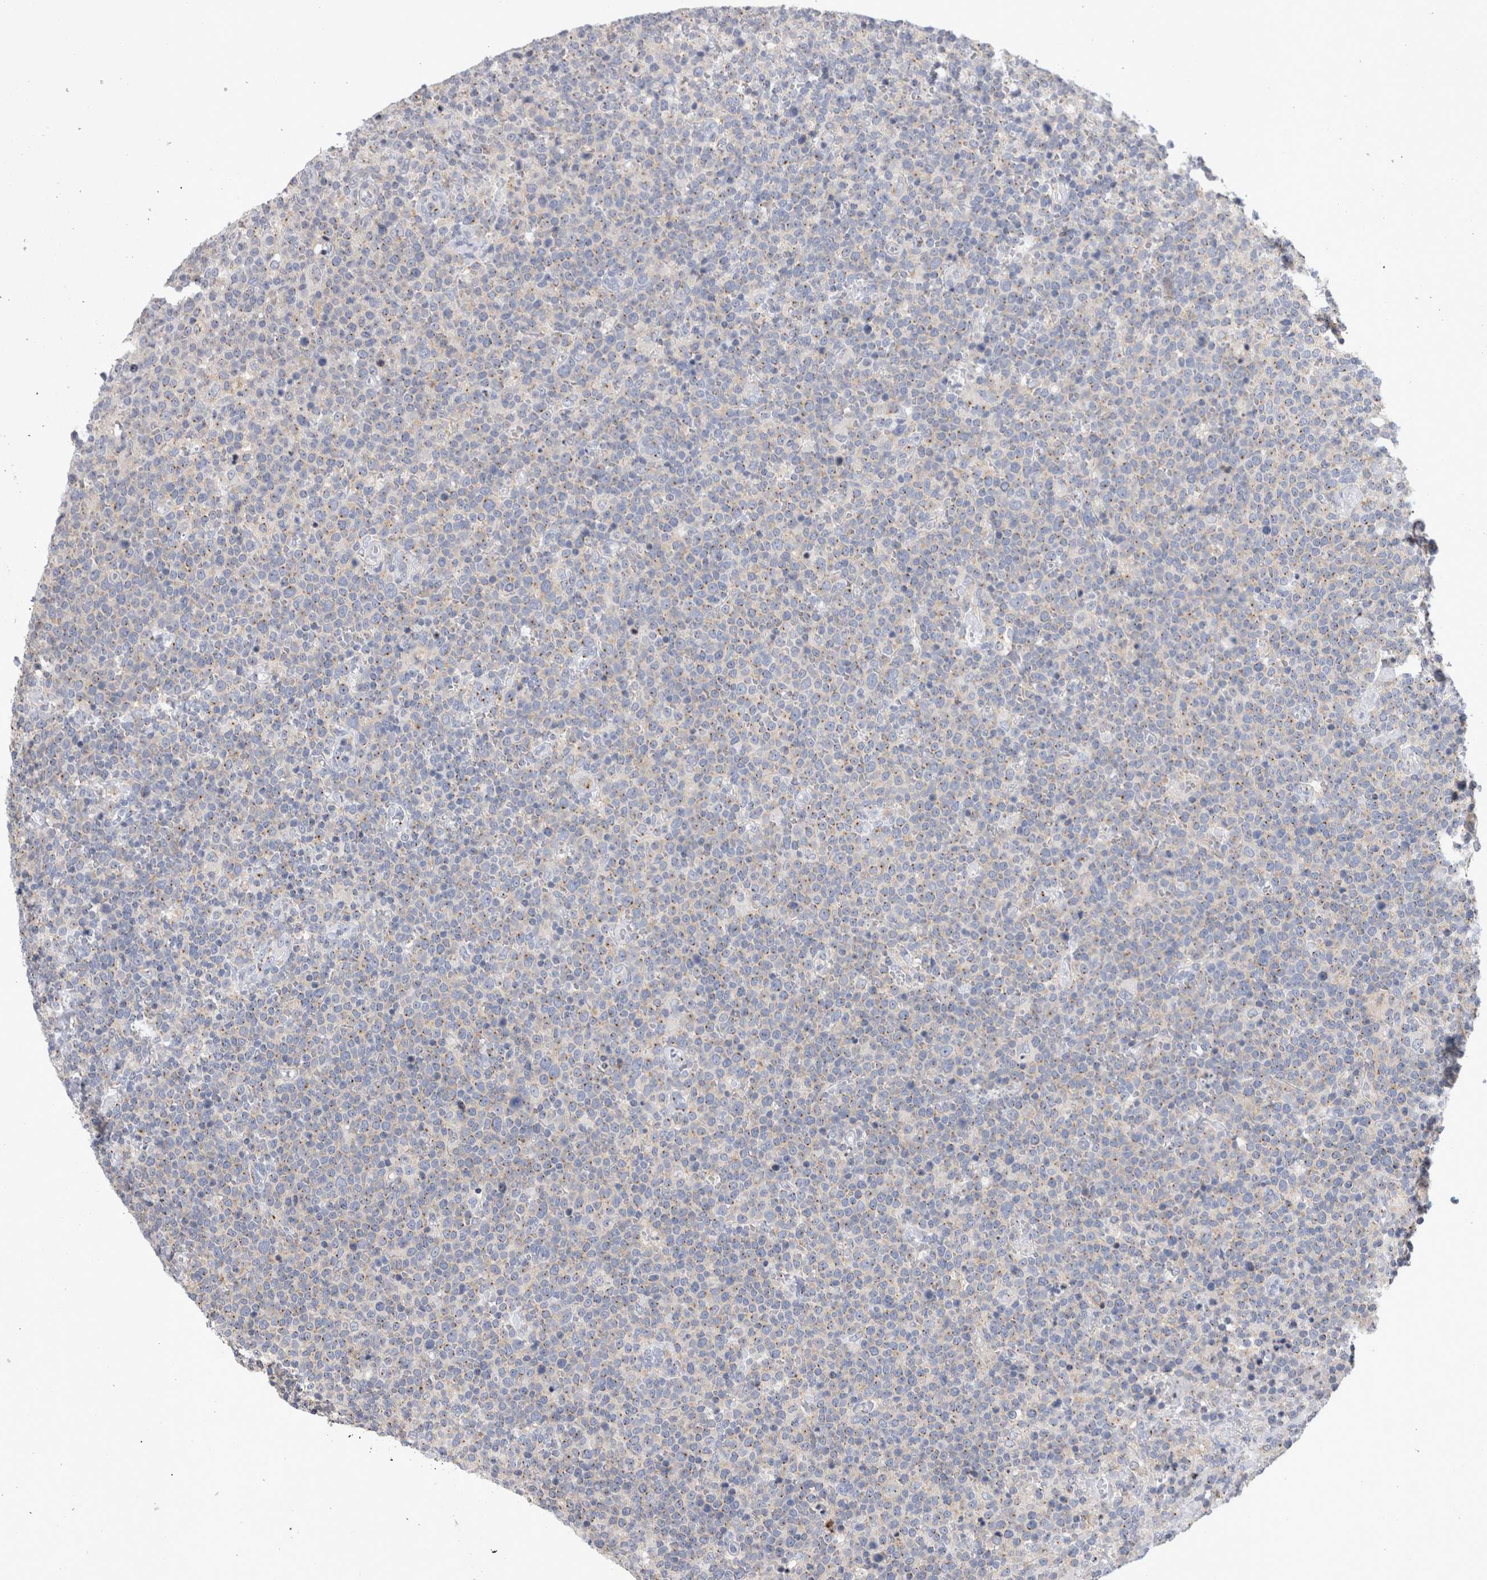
{"staining": {"intensity": "negative", "quantity": "none", "location": "none"}, "tissue": "lymphoma", "cell_type": "Tumor cells", "image_type": "cancer", "snomed": [{"axis": "morphology", "description": "Malignant lymphoma, non-Hodgkin's type, High grade"}, {"axis": "topography", "description": "Lymph node"}], "caption": "Immunohistochemistry micrograph of neoplastic tissue: malignant lymphoma, non-Hodgkin's type (high-grade) stained with DAB (3,3'-diaminobenzidine) exhibits no significant protein expression in tumor cells.", "gene": "AKAP9", "patient": {"sex": "male", "age": 61}}